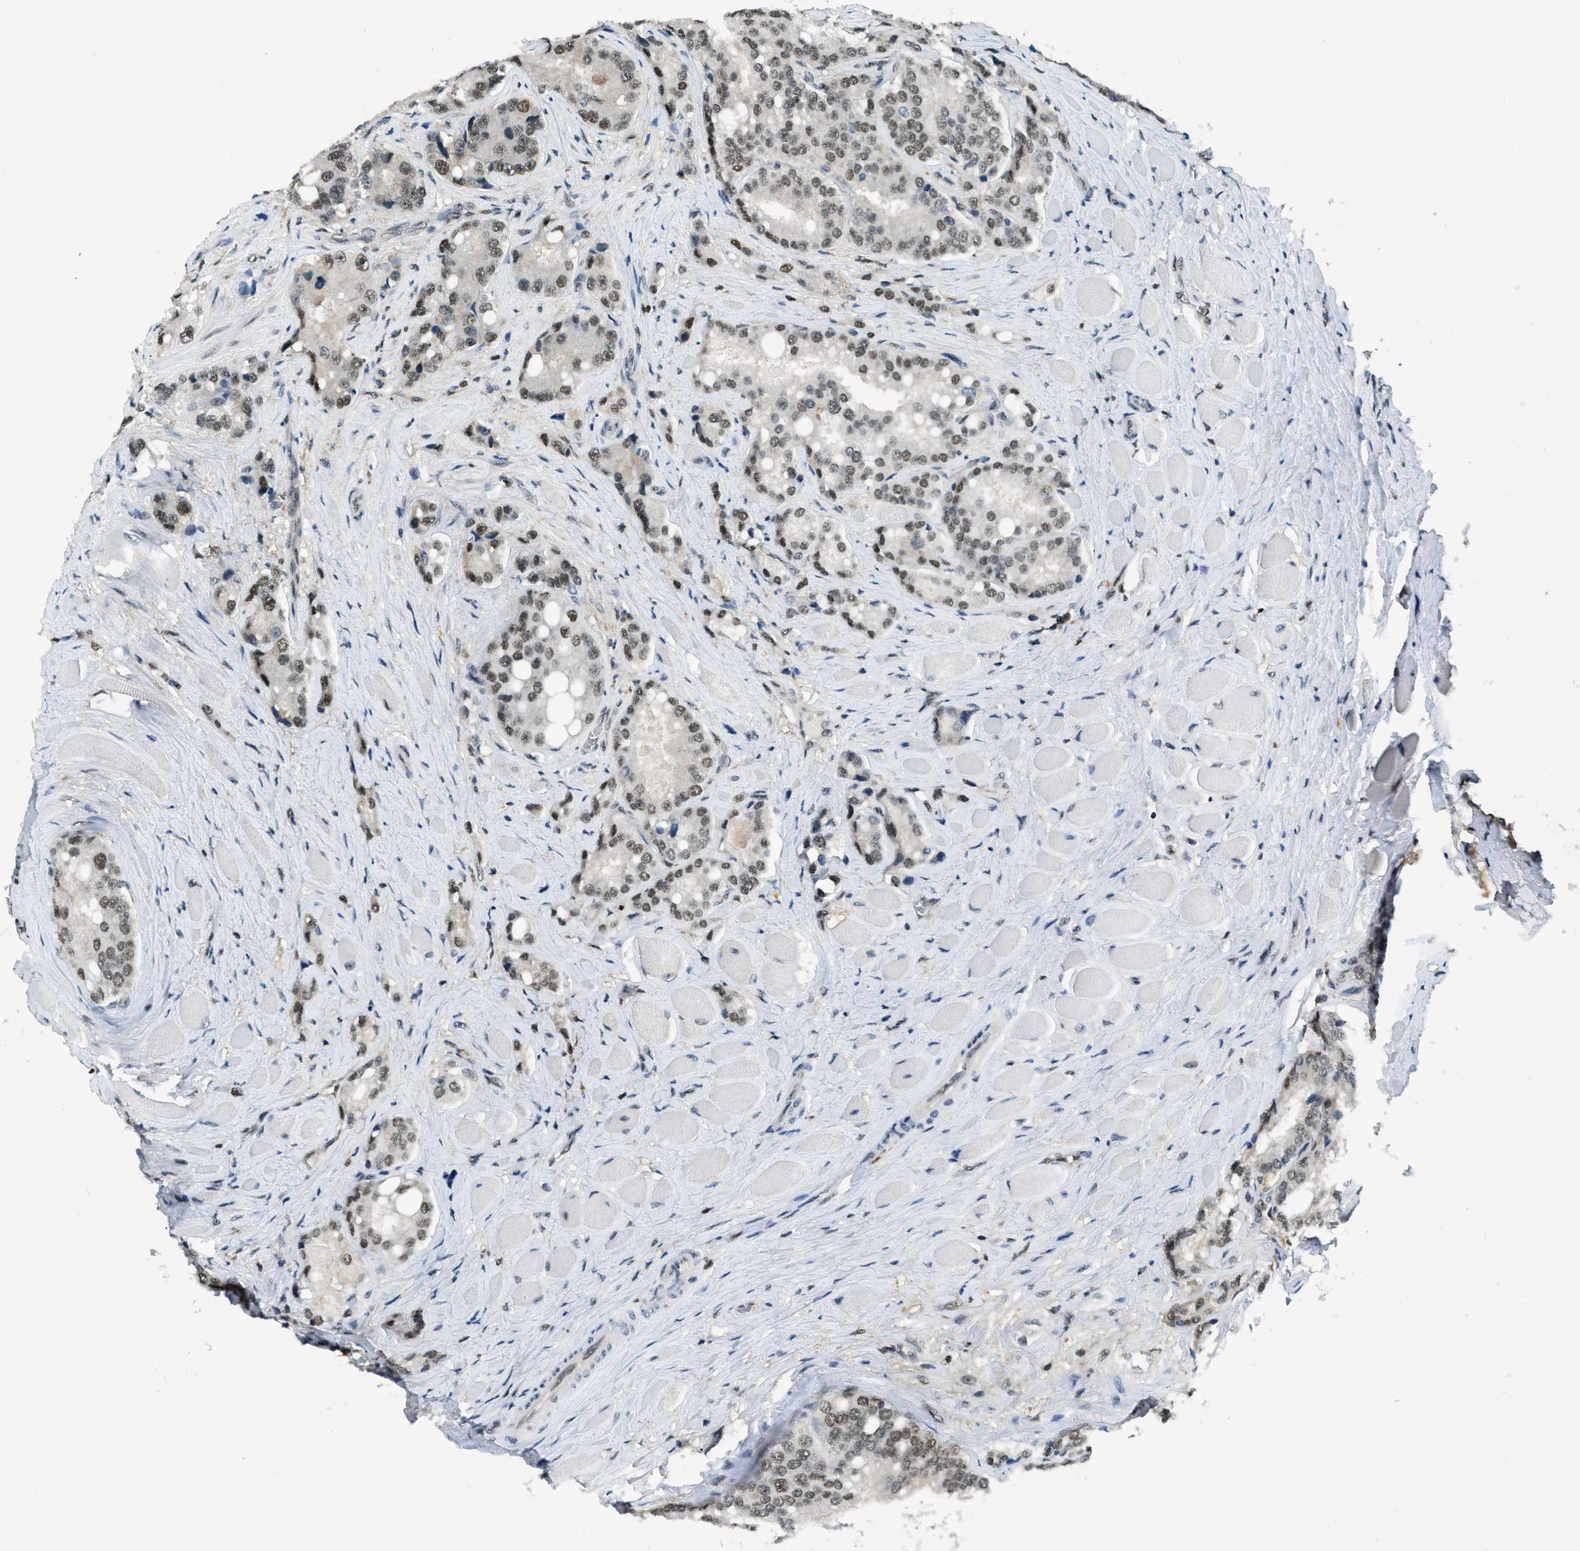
{"staining": {"intensity": "moderate", "quantity": ">75%", "location": "nuclear"}, "tissue": "prostate cancer", "cell_type": "Tumor cells", "image_type": "cancer", "snomed": [{"axis": "morphology", "description": "Adenocarcinoma, High grade"}, {"axis": "topography", "description": "Prostate"}], "caption": "High-power microscopy captured an immunohistochemistry micrograph of prostate cancer, revealing moderate nuclear expression in approximately >75% of tumor cells.", "gene": "OGFR", "patient": {"sex": "male", "age": 50}}